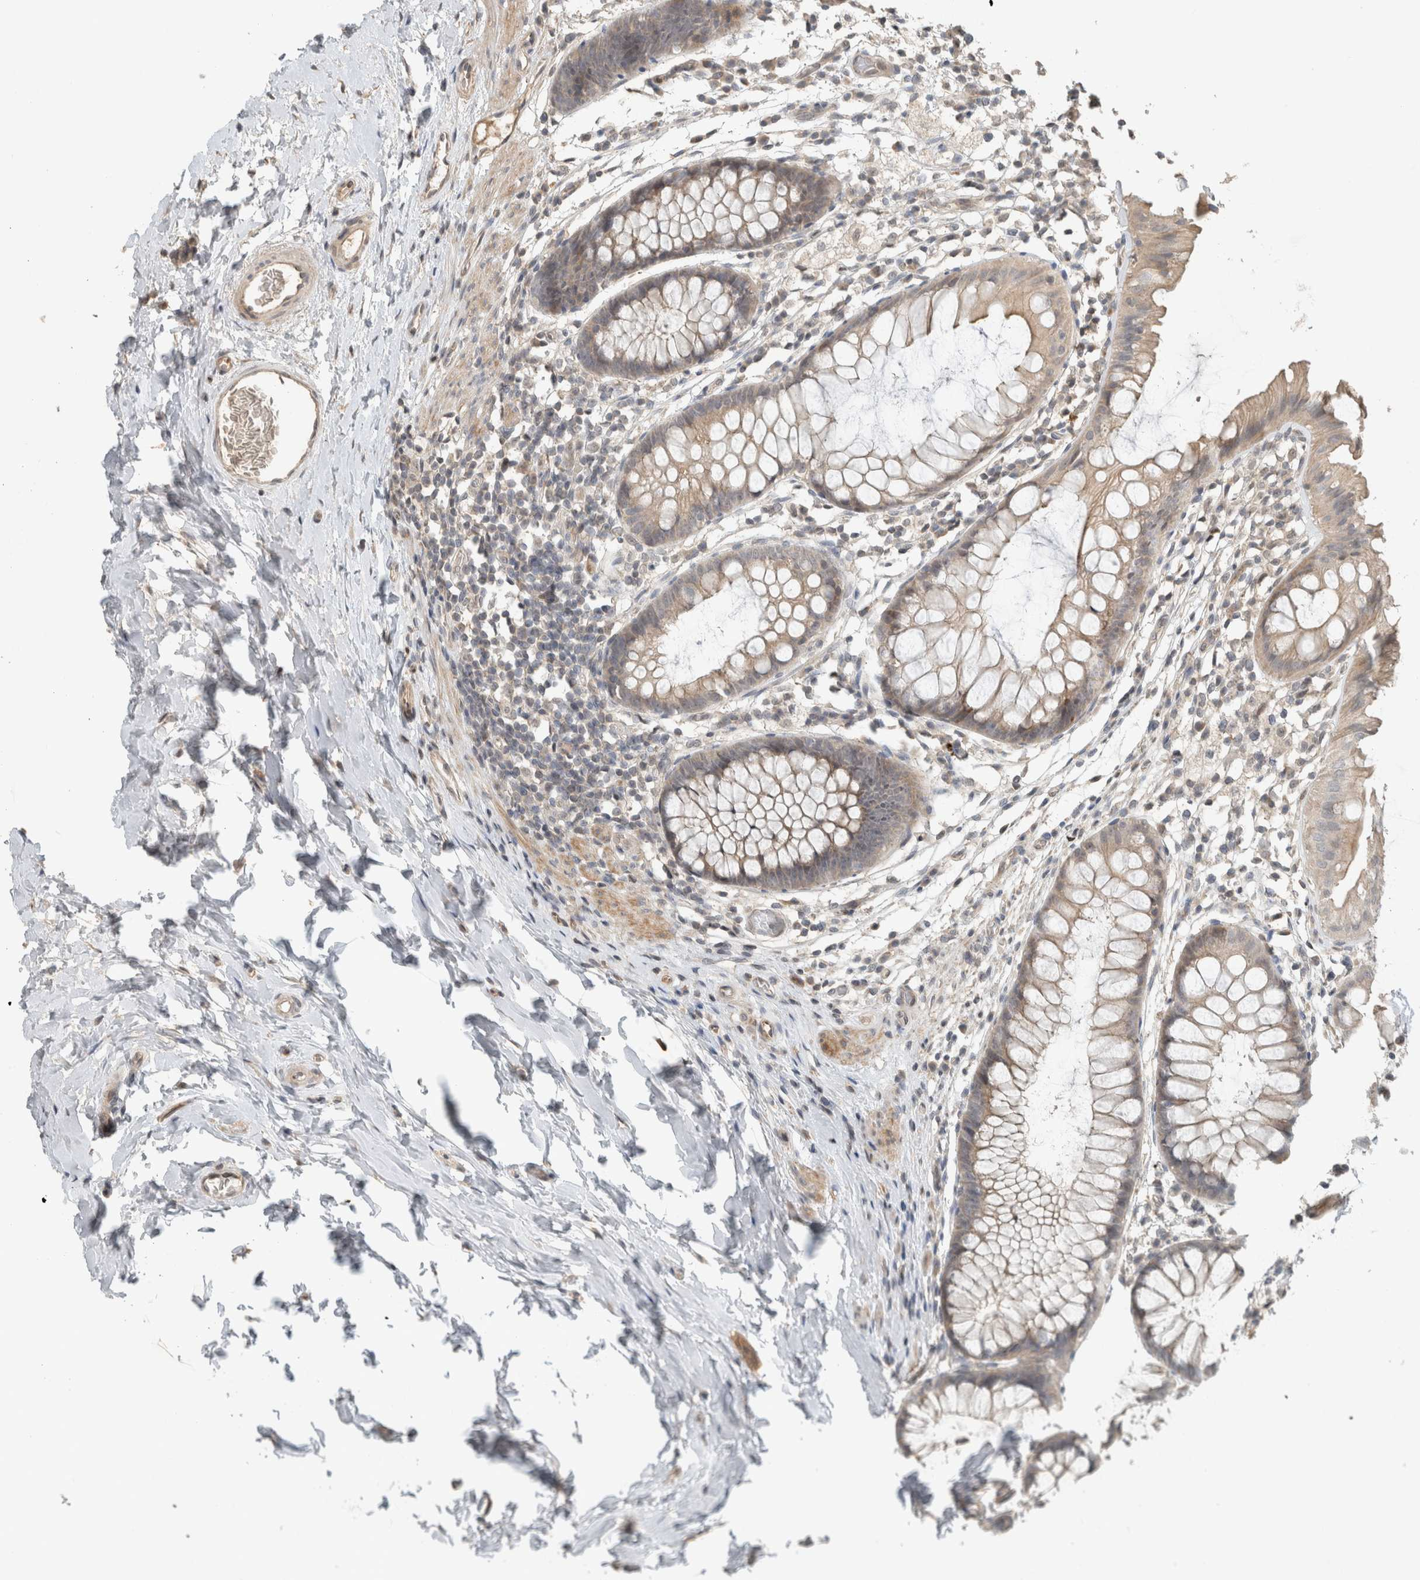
{"staining": {"intensity": "weak", "quantity": ">75%", "location": "cytoplasmic/membranous"}, "tissue": "colon", "cell_type": "Endothelial cells", "image_type": "normal", "snomed": [{"axis": "morphology", "description": "Normal tissue, NOS"}, {"axis": "topography", "description": "Colon"}], "caption": "DAB immunohistochemical staining of normal human colon reveals weak cytoplasmic/membranous protein staining in approximately >75% of endothelial cells.", "gene": "ERCC6L2", "patient": {"sex": "female", "age": 62}}